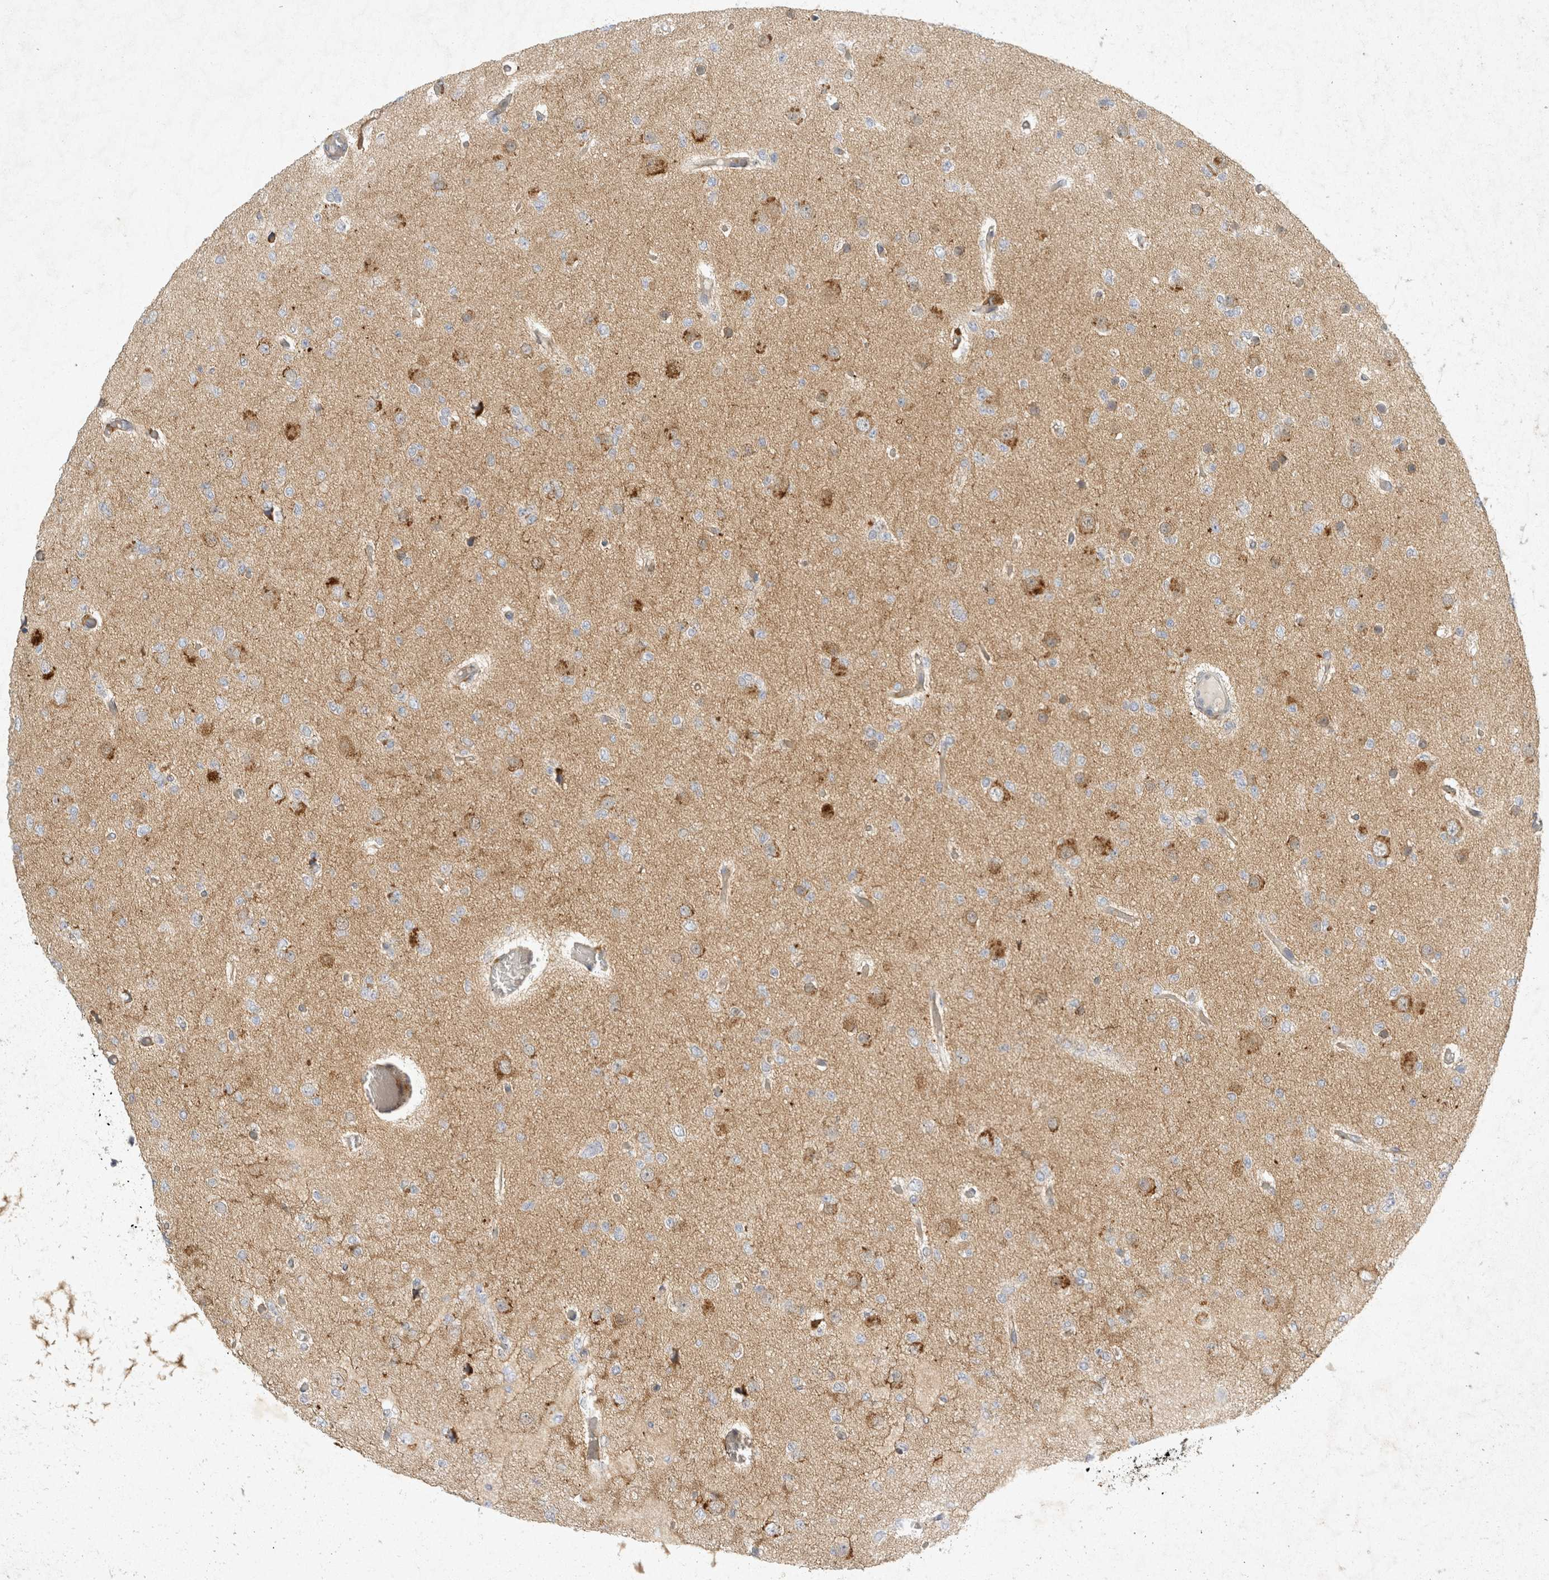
{"staining": {"intensity": "negative", "quantity": "none", "location": "none"}, "tissue": "glioma", "cell_type": "Tumor cells", "image_type": "cancer", "snomed": [{"axis": "morphology", "description": "Glioma, malignant, Low grade"}, {"axis": "topography", "description": "Brain"}], "caption": "Photomicrograph shows no significant protein expression in tumor cells of malignant glioma (low-grade).", "gene": "TOM1L2", "patient": {"sex": "female", "age": 22}}